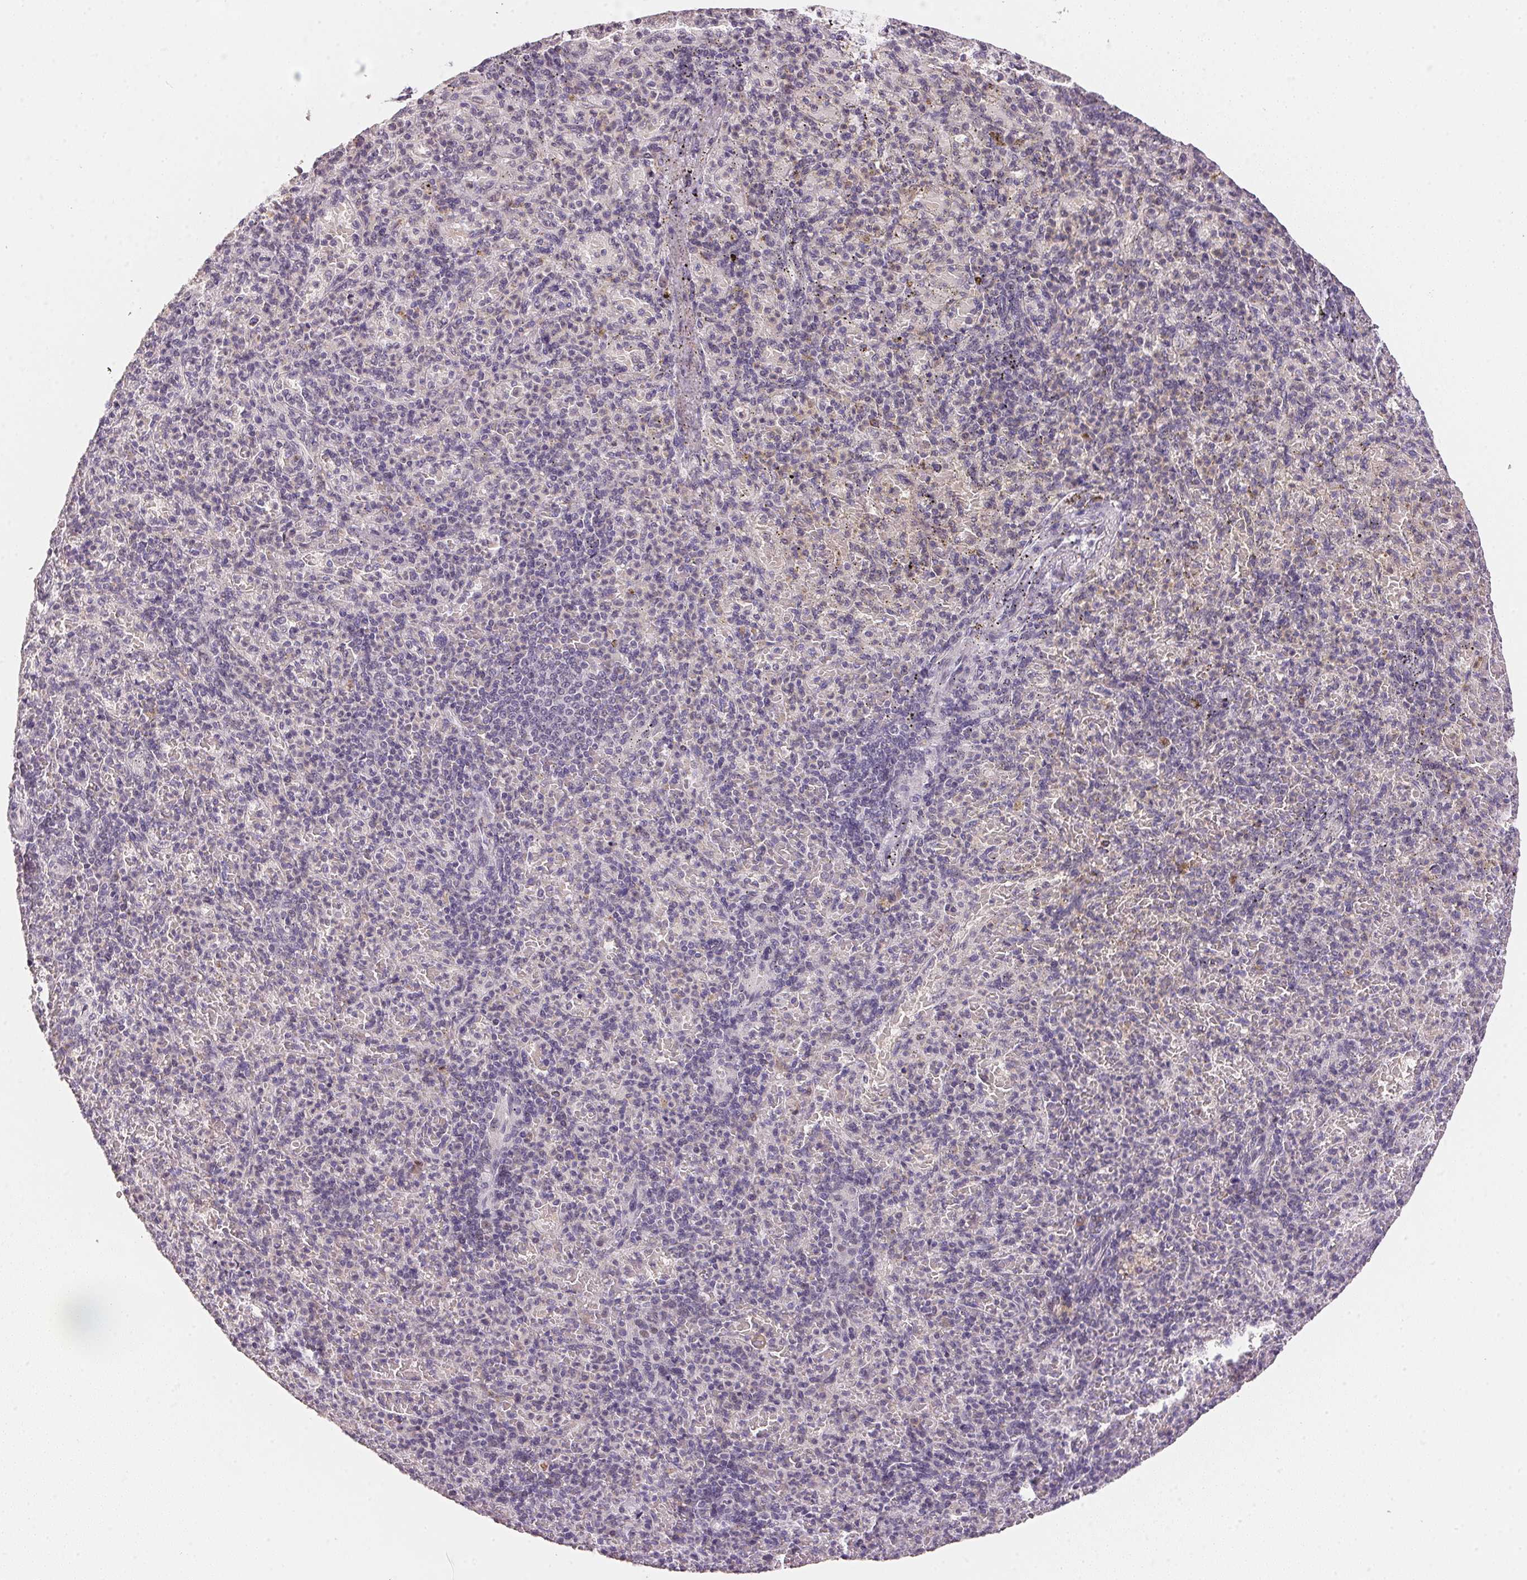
{"staining": {"intensity": "strong", "quantity": "<25%", "location": "nuclear"}, "tissue": "spleen", "cell_type": "Cells in red pulp", "image_type": "normal", "snomed": [{"axis": "morphology", "description": "Normal tissue, NOS"}, {"axis": "topography", "description": "Spleen"}], "caption": "DAB immunohistochemical staining of unremarkable spleen demonstrates strong nuclear protein expression in about <25% of cells in red pulp. (DAB (3,3'-diaminobenzidine) IHC with brightfield microscopy, high magnification).", "gene": "POLR3G", "patient": {"sex": "female", "age": 74}}